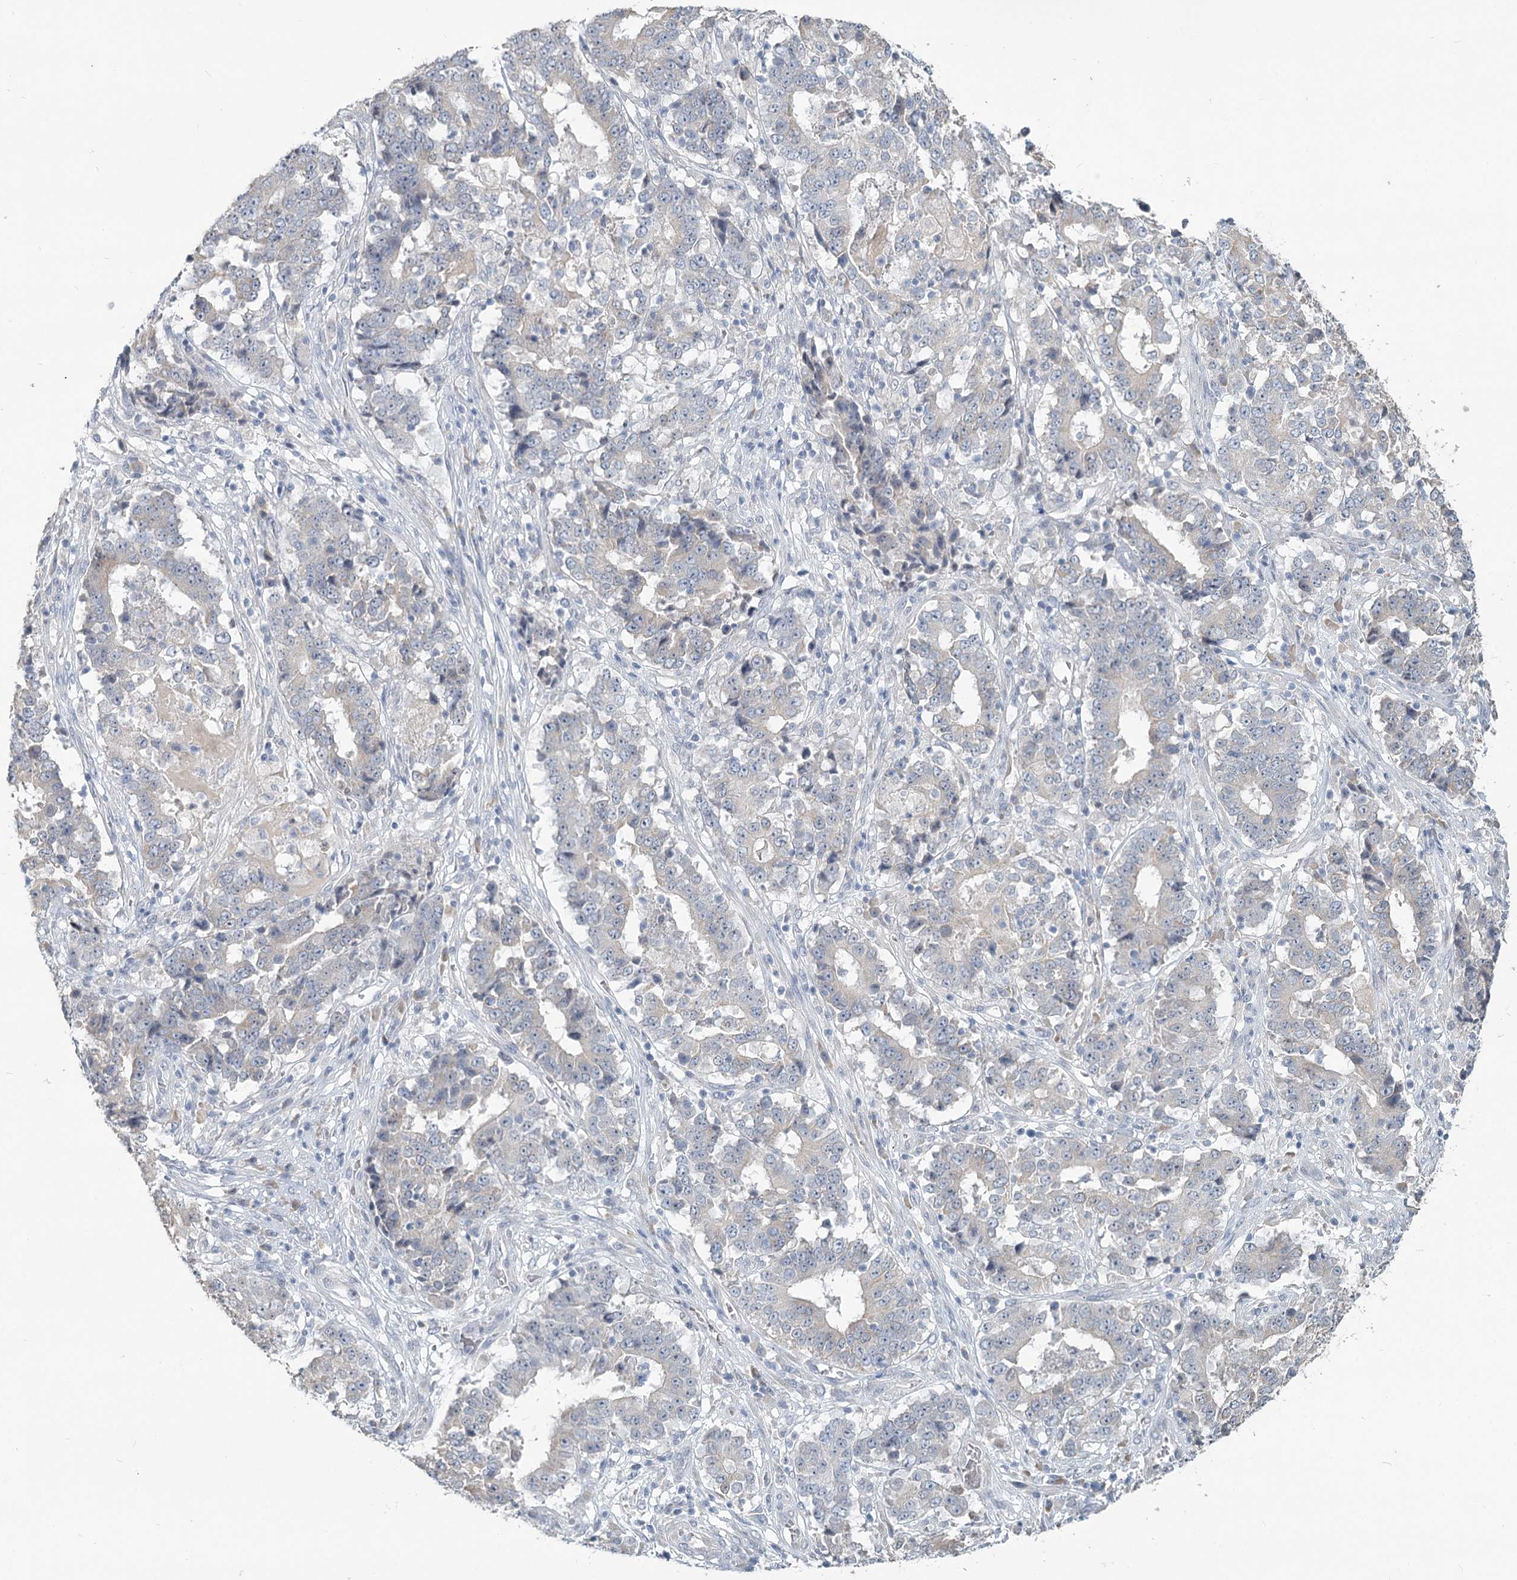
{"staining": {"intensity": "weak", "quantity": "<25%", "location": "cytoplasmic/membranous"}, "tissue": "stomach cancer", "cell_type": "Tumor cells", "image_type": "cancer", "snomed": [{"axis": "morphology", "description": "Adenocarcinoma, NOS"}, {"axis": "topography", "description": "Stomach"}], "caption": "Human adenocarcinoma (stomach) stained for a protein using IHC shows no positivity in tumor cells.", "gene": "SLC9A3", "patient": {"sex": "male", "age": 59}}